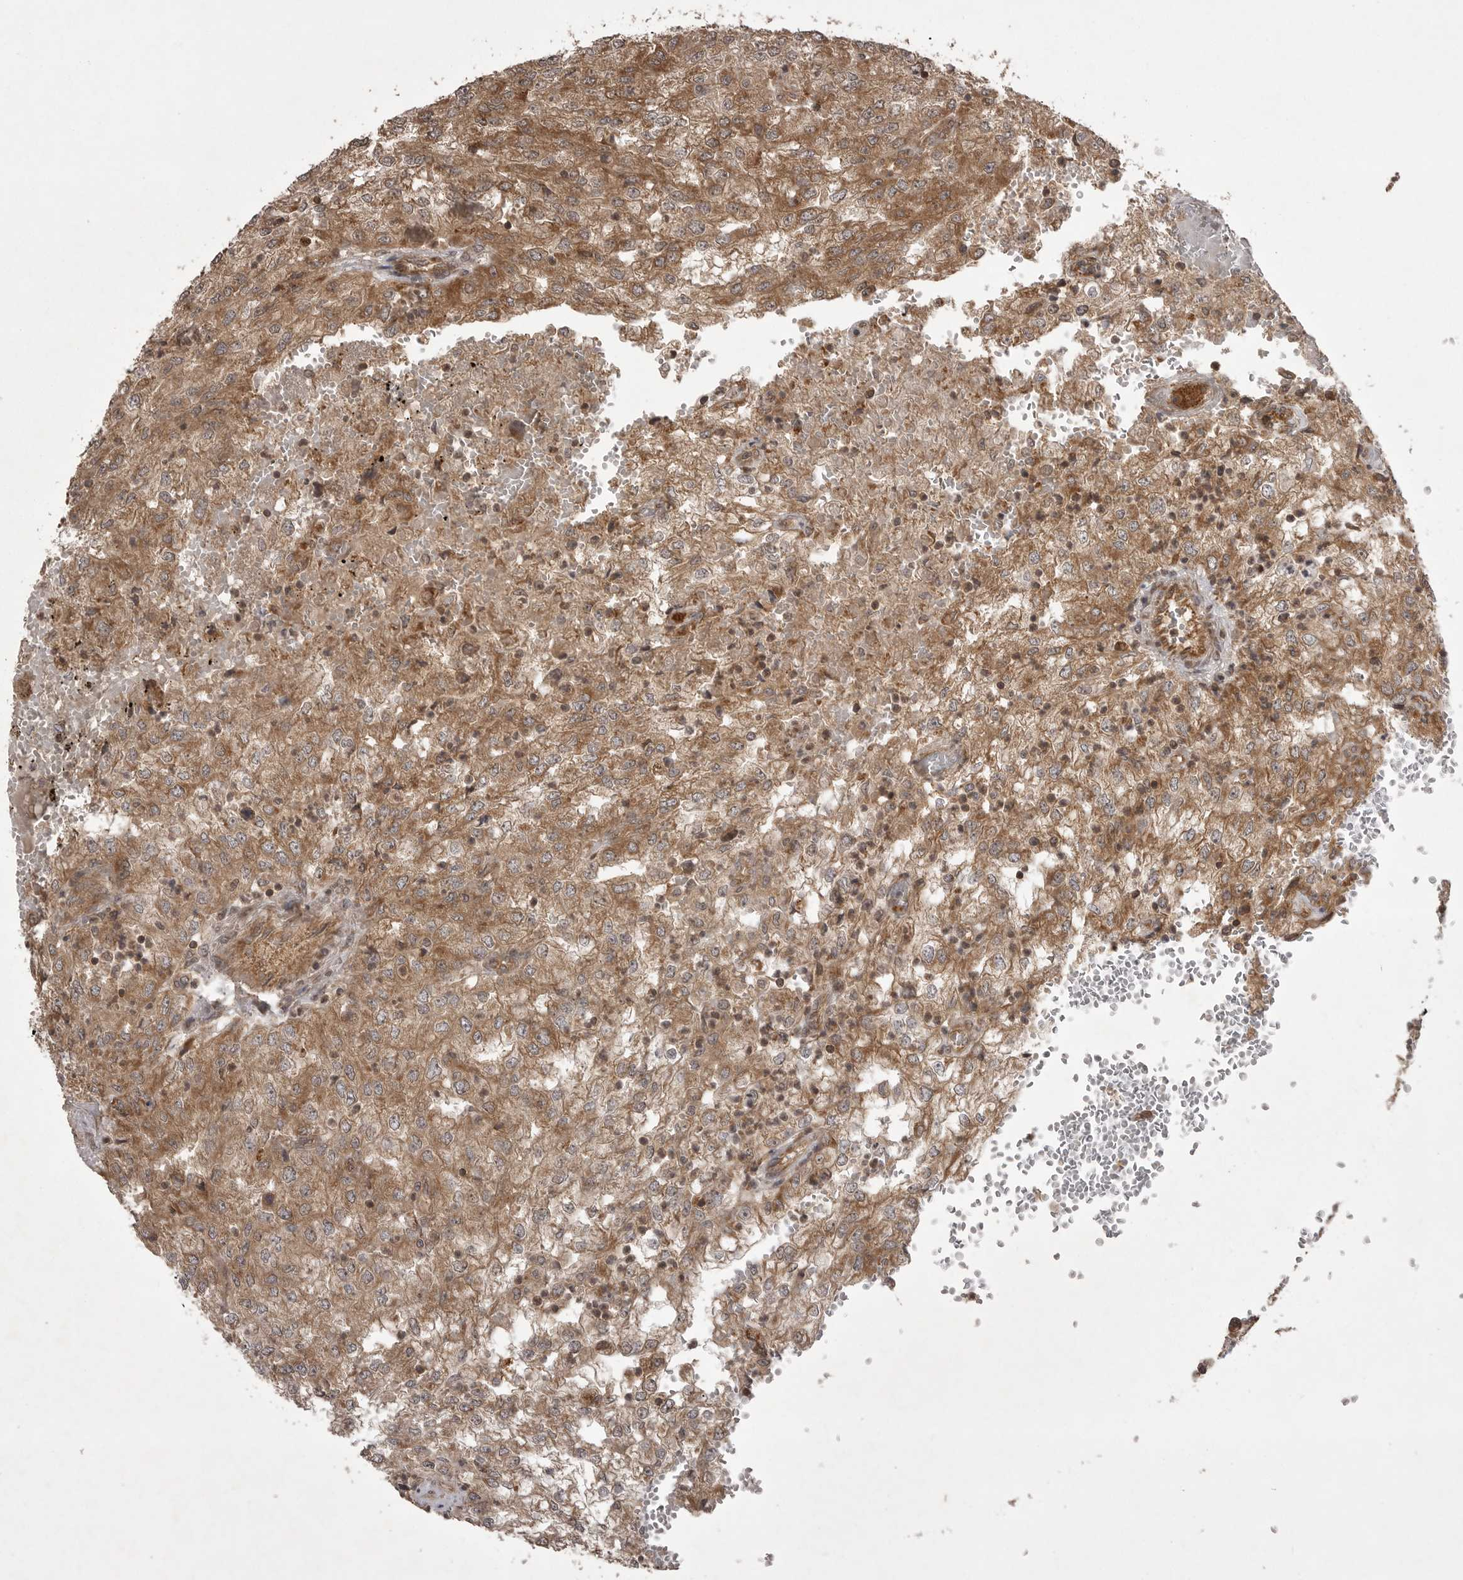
{"staining": {"intensity": "moderate", "quantity": ">75%", "location": "cytoplasmic/membranous"}, "tissue": "renal cancer", "cell_type": "Tumor cells", "image_type": "cancer", "snomed": [{"axis": "morphology", "description": "Adenocarcinoma, NOS"}, {"axis": "topography", "description": "Kidney"}], "caption": "Adenocarcinoma (renal) stained for a protein displays moderate cytoplasmic/membranous positivity in tumor cells.", "gene": "STK24", "patient": {"sex": "female", "age": 54}}